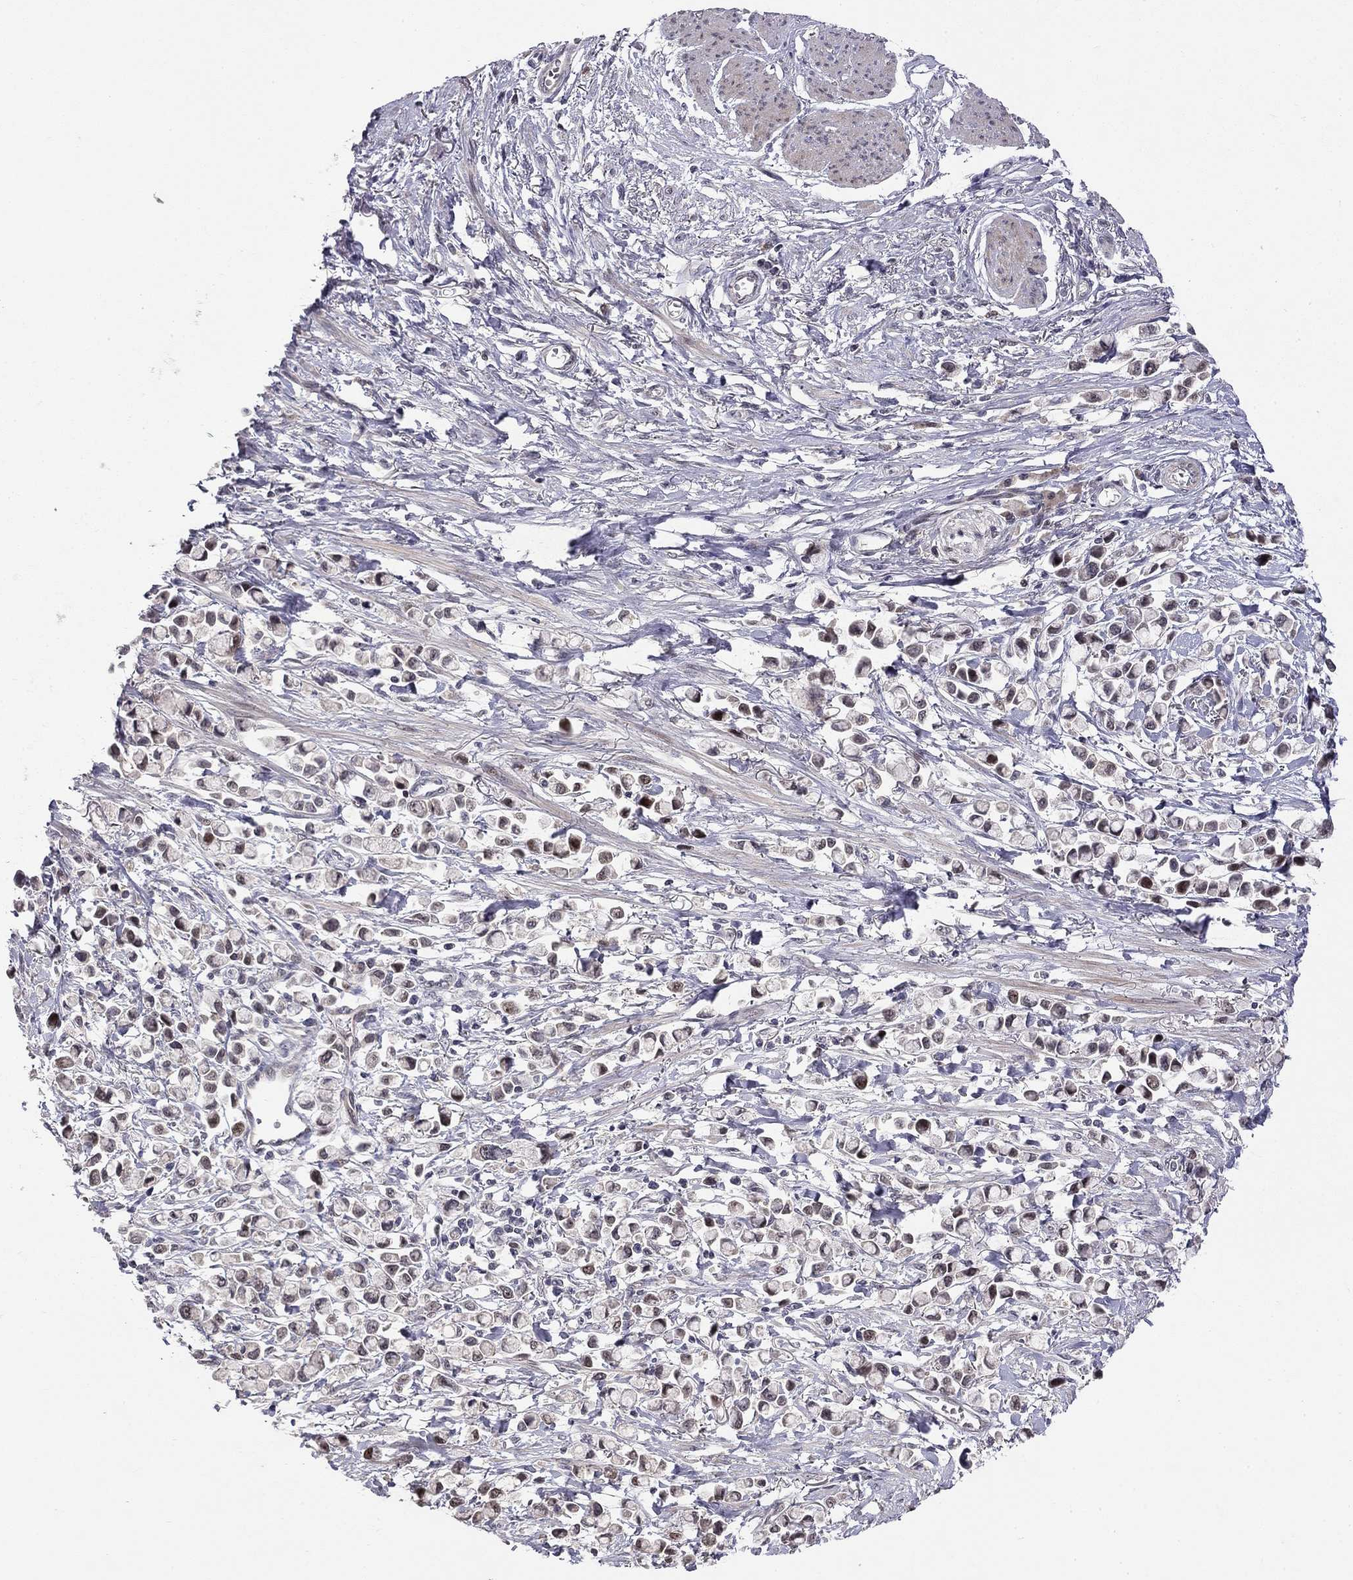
{"staining": {"intensity": "moderate", "quantity": "<25%", "location": "nuclear"}, "tissue": "stomach cancer", "cell_type": "Tumor cells", "image_type": "cancer", "snomed": [{"axis": "morphology", "description": "Adenocarcinoma, NOS"}, {"axis": "topography", "description": "Stomach"}], "caption": "IHC histopathology image of neoplastic tissue: human stomach cancer stained using immunohistochemistry exhibits low levels of moderate protein expression localized specifically in the nuclear of tumor cells, appearing as a nuclear brown color.", "gene": "STXBP6", "patient": {"sex": "female", "age": 81}}